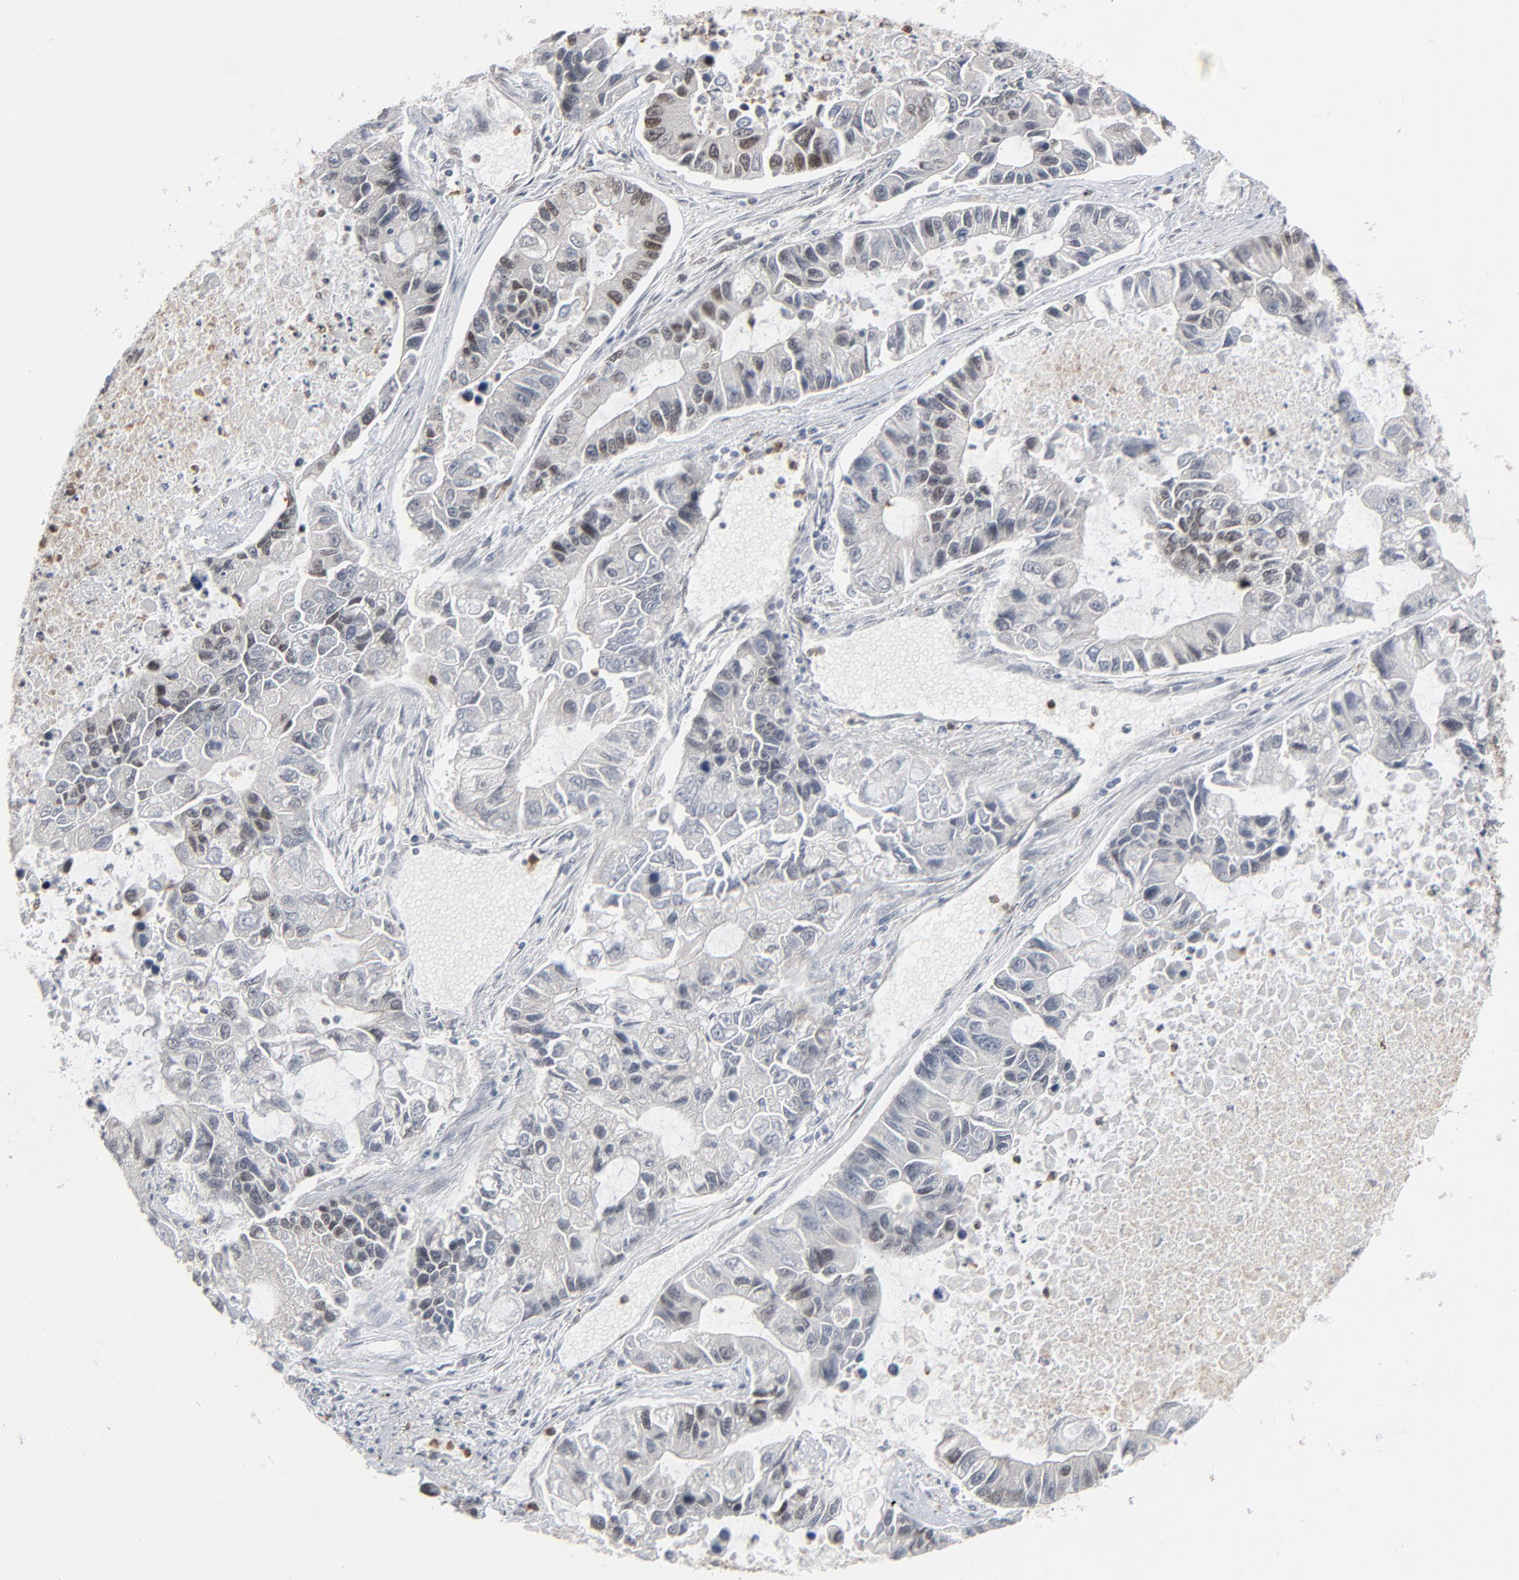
{"staining": {"intensity": "moderate", "quantity": "<25%", "location": "nuclear"}, "tissue": "lung cancer", "cell_type": "Tumor cells", "image_type": "cancer", "snomed": [{"axis": "morphology", "description": "Adenocarcinoma, NOS"}, {"axis": "topography", "description": "Lung"}], "caption": "Protein expression analysis of lung adenocarcinoma demonstrates moderate nuclear expression in approximately <25% of tumor cells. Nuclei are stained in blue.", "gene": "CUX1", "patient": {"sex": "female", "age": 51}}